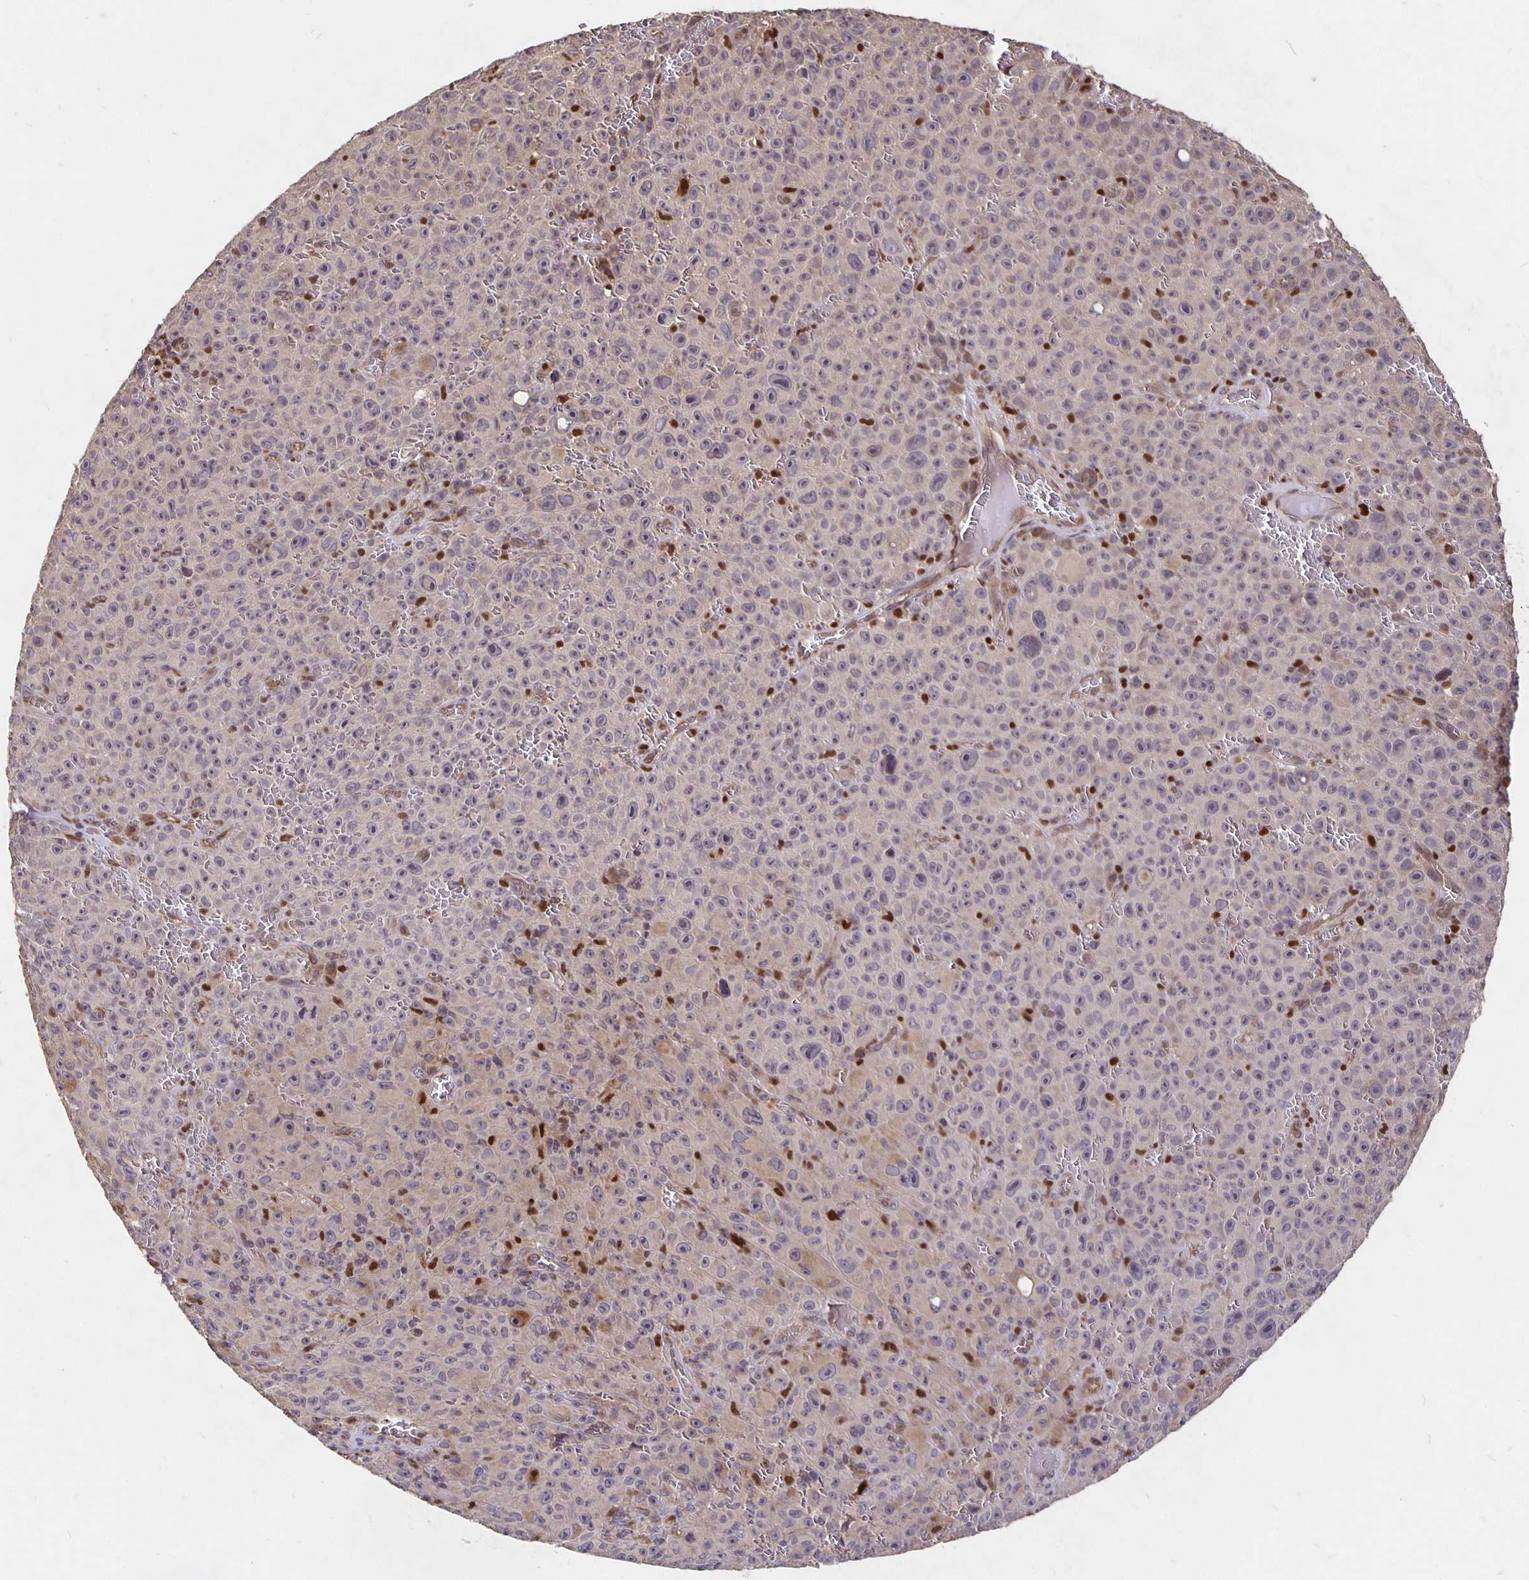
{"staining": {"intensity": "negative", "quantity": "none", "location": "none"}, "tissue": "melanoma", "cell_type": "Tumor cells", "image_type": "cancer", "snomed": [{"axis": "morphology", "description": "Malignant melanoma, NOS"}, {"axis": "topography", "description": "Skin"}], "caption": "The micrograph displays no significant positivity in tumor cells of melanoma.", "gene": "NOG", "patient": {"sex": "female", "age": 82}}